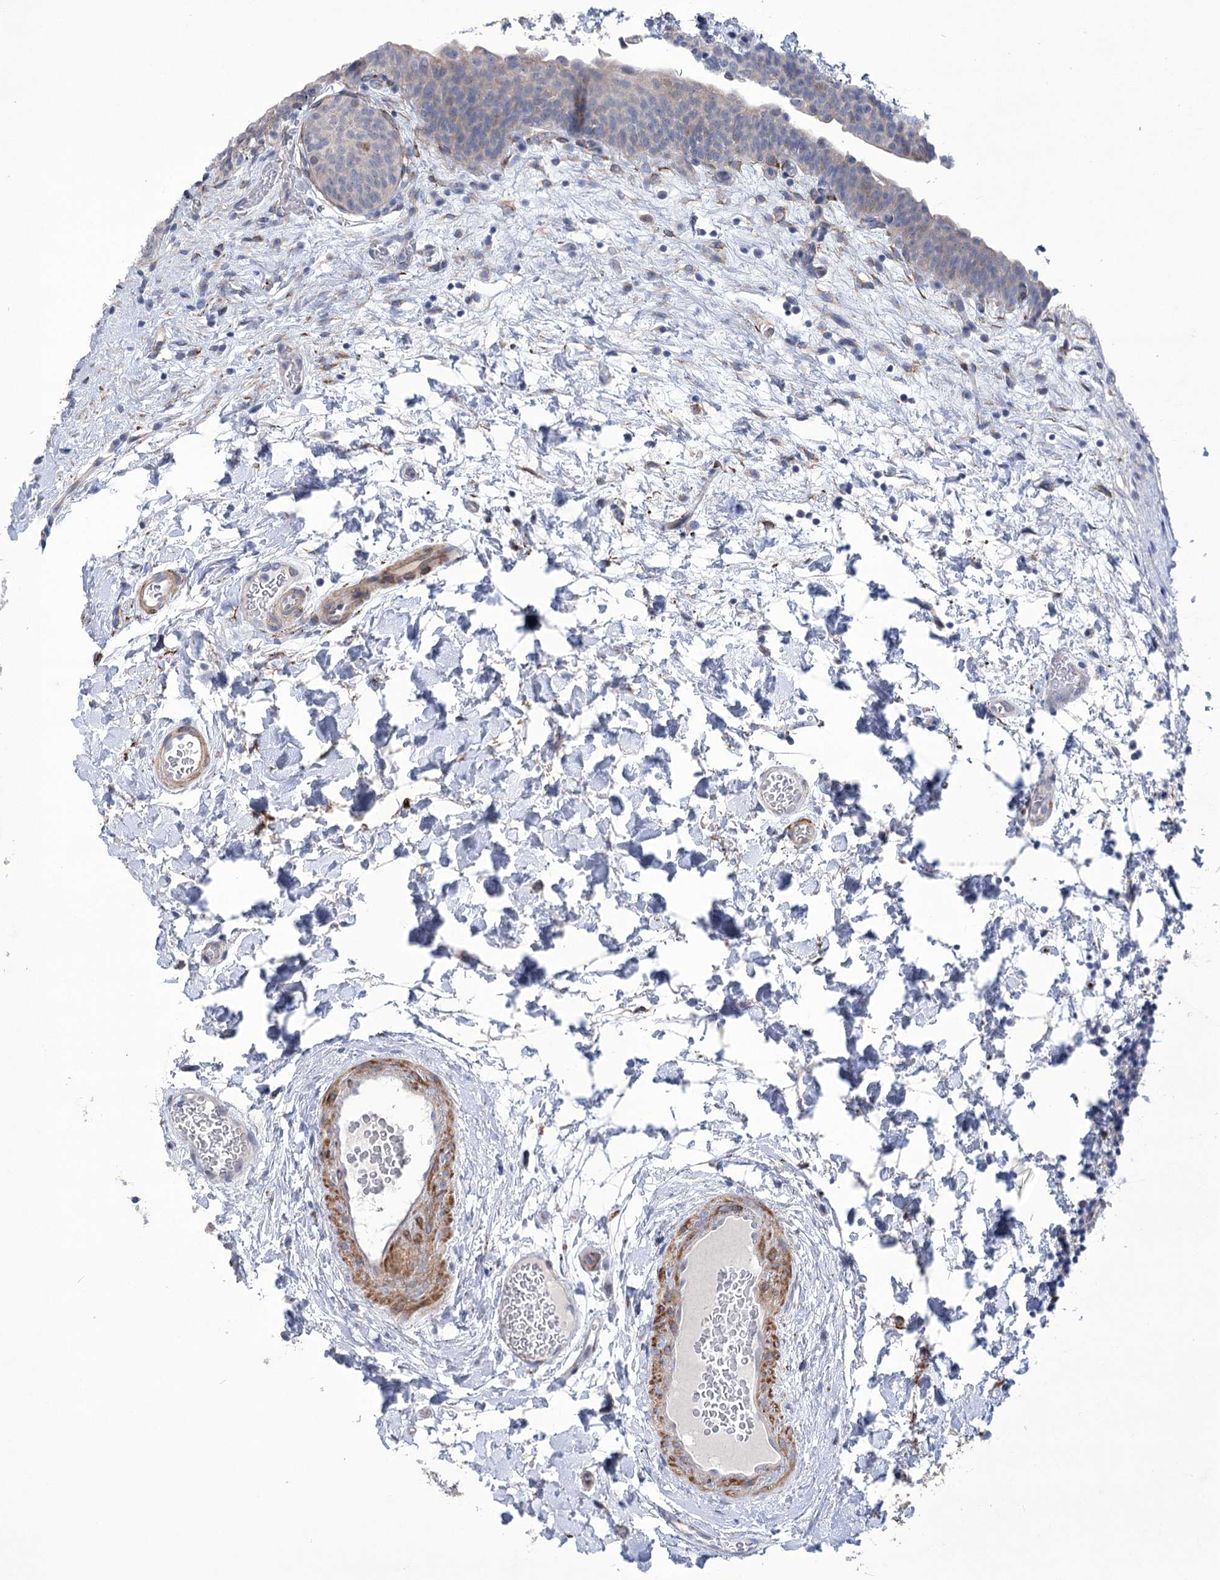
{"staining": {"intensity": "negative", "quantity": "none", "location": "none"}, "tissue": "urinary bladder", "cell_type": "Urothelial cells", "image_type": "normal", "snomed": [{"axis": "morphology", "description": "Normal tissue, NOS"}, {"axis": "topography", "description": "Urinary bladder"}], "caption": "Immunohistochemistry histopathology image of unremarkable urinary bladder: urinary bladder stained with DAB (3,3'-diaminobenzidine) reveals no significant protein staining in urothelial cells. (DAB (3,3'-diaminobenzidine) immunohistochemistry, high magnification).", "gene": "ANGPTL3", "patient": {"sex": "male", "age": 83}}